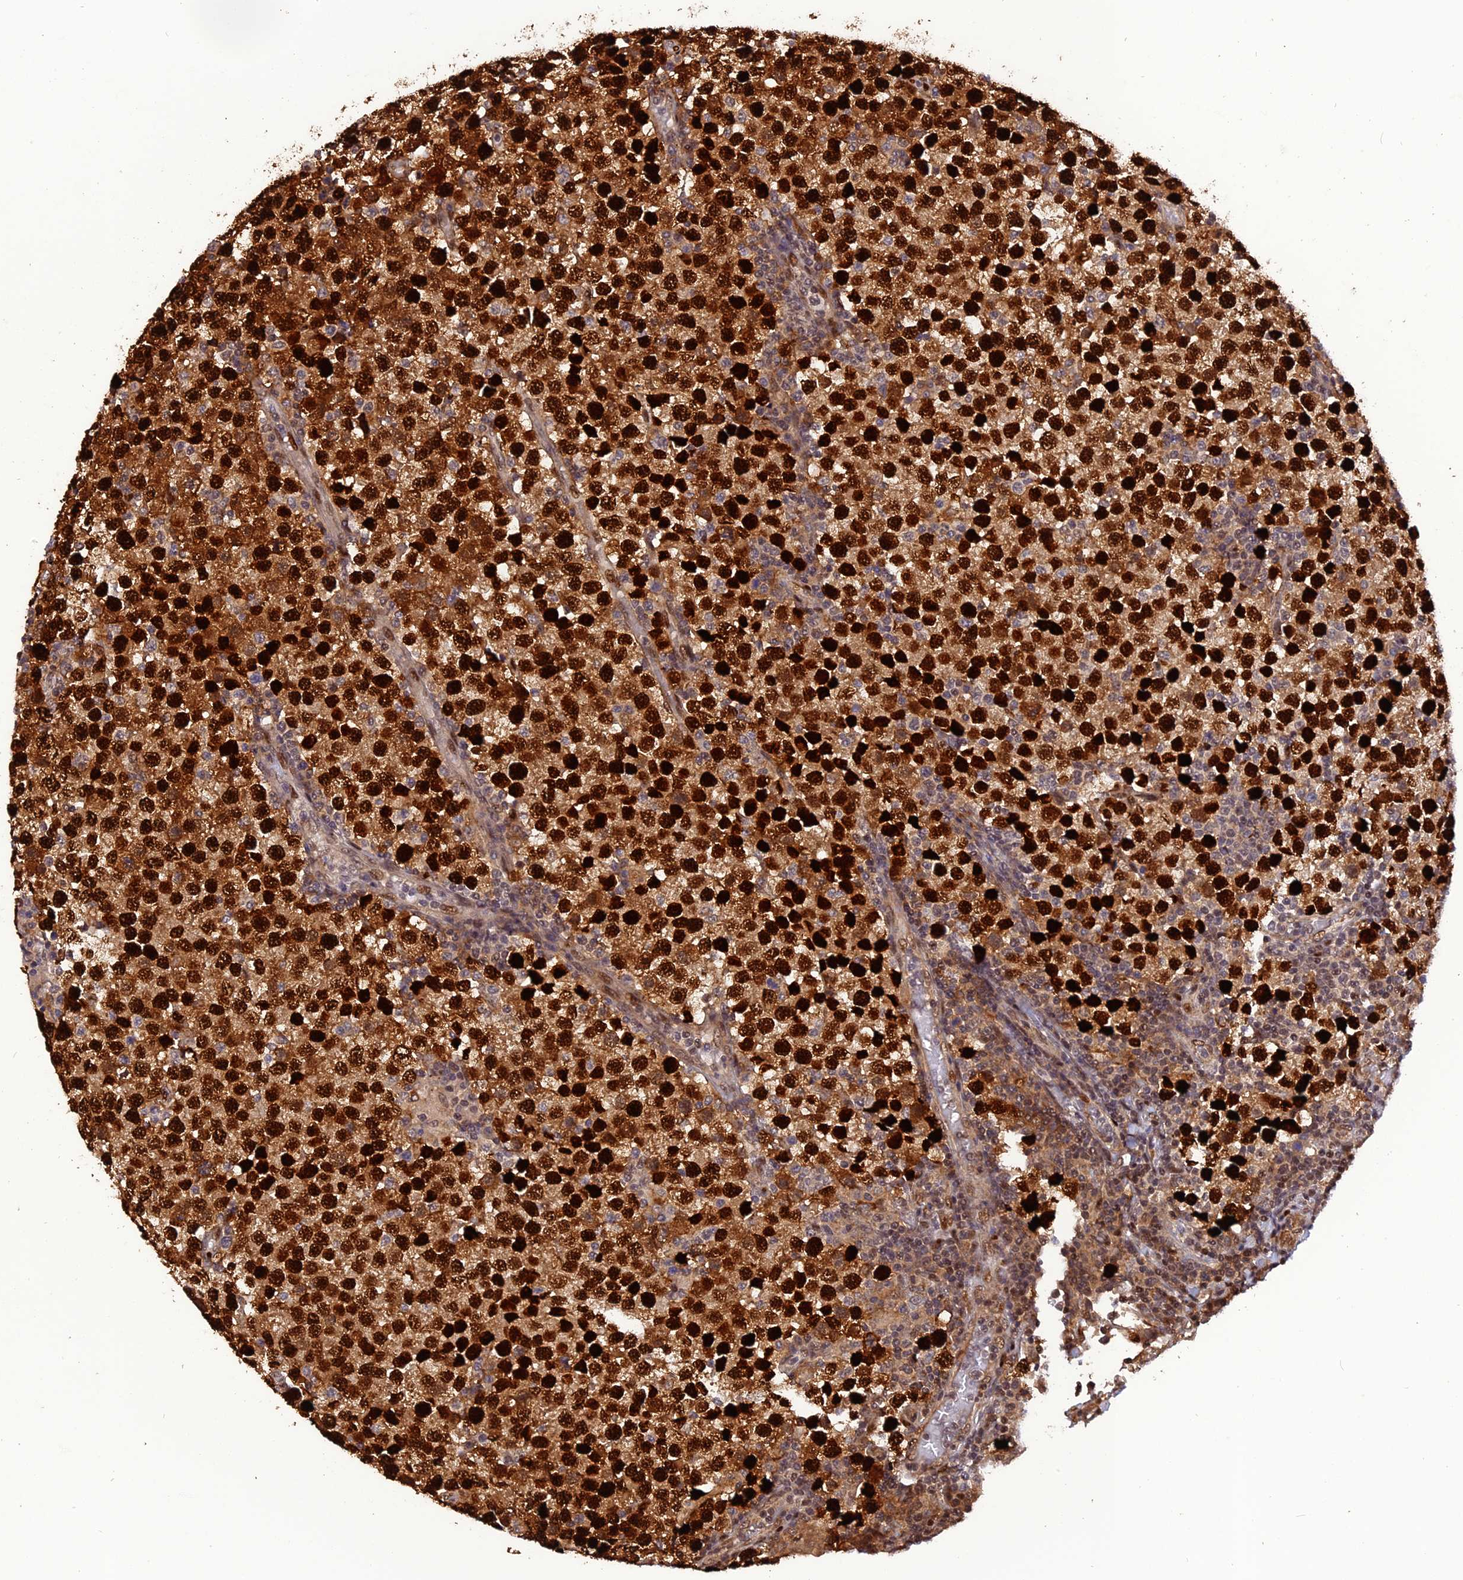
{"staining": {"intensity": "strong", "quantity": ">75%", "location": "cytoplasmic/membranous,nuclear"}, "tissue": "testis cancer", "cell_type": "Tumor cells", "image_type": "cancer", "snomed": [{"axis": "morphology", "description": "Seminoma, NOS"}, {"axis": "topography", "description": "Testis"}], "caption": "Brown immunohistochemical staining in testis cancer (seminoma) demonstrates strong cytoplasmic/membranous and nuclear staining in approximately >75% of tumor cells.", "gene": "MICALL1", "patient": {"sex": "male", "age": 34}}